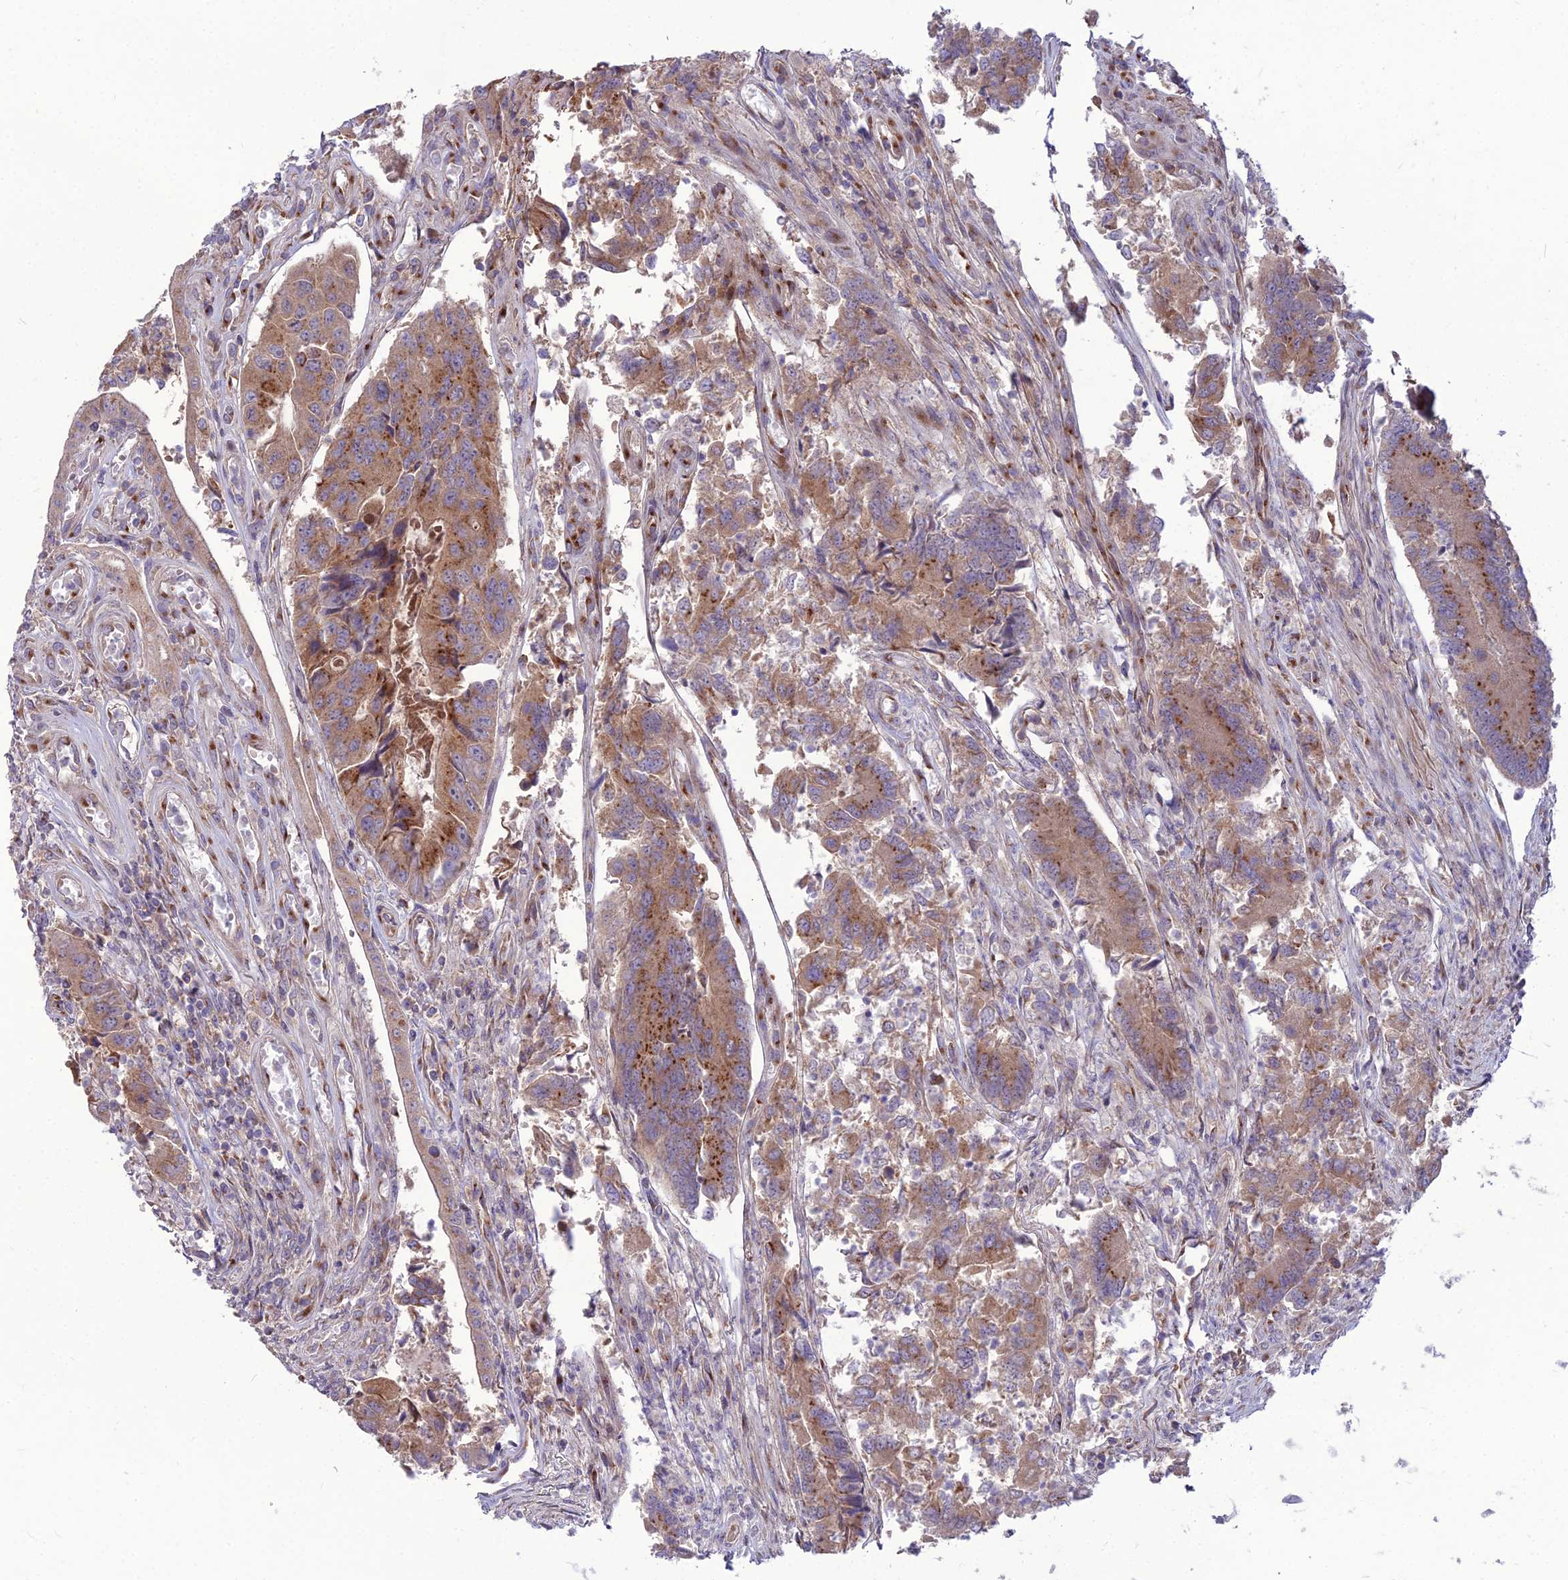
{"staining": {"intensity": "moderate", "quantity": ">75%", "location": "cytoplasmic/membranous"}, "tissue": "colorectal cancer", "cell_type": "Tumor cells", "image_type": "cancer", "snomed": [{"axis": "morphology", "description": "Adenocarcinoma, NOS"}, {"axis": "topography", "description": "Colon"}], "caption": "Immunohistochemical staining of colorectal adenocarcinoma shows moderate cytoplasmic/membranous protein expression in about >75% of tumor cells.", "gene": "SPRYD7", "patient": {"sex": "female", "age": 67}}